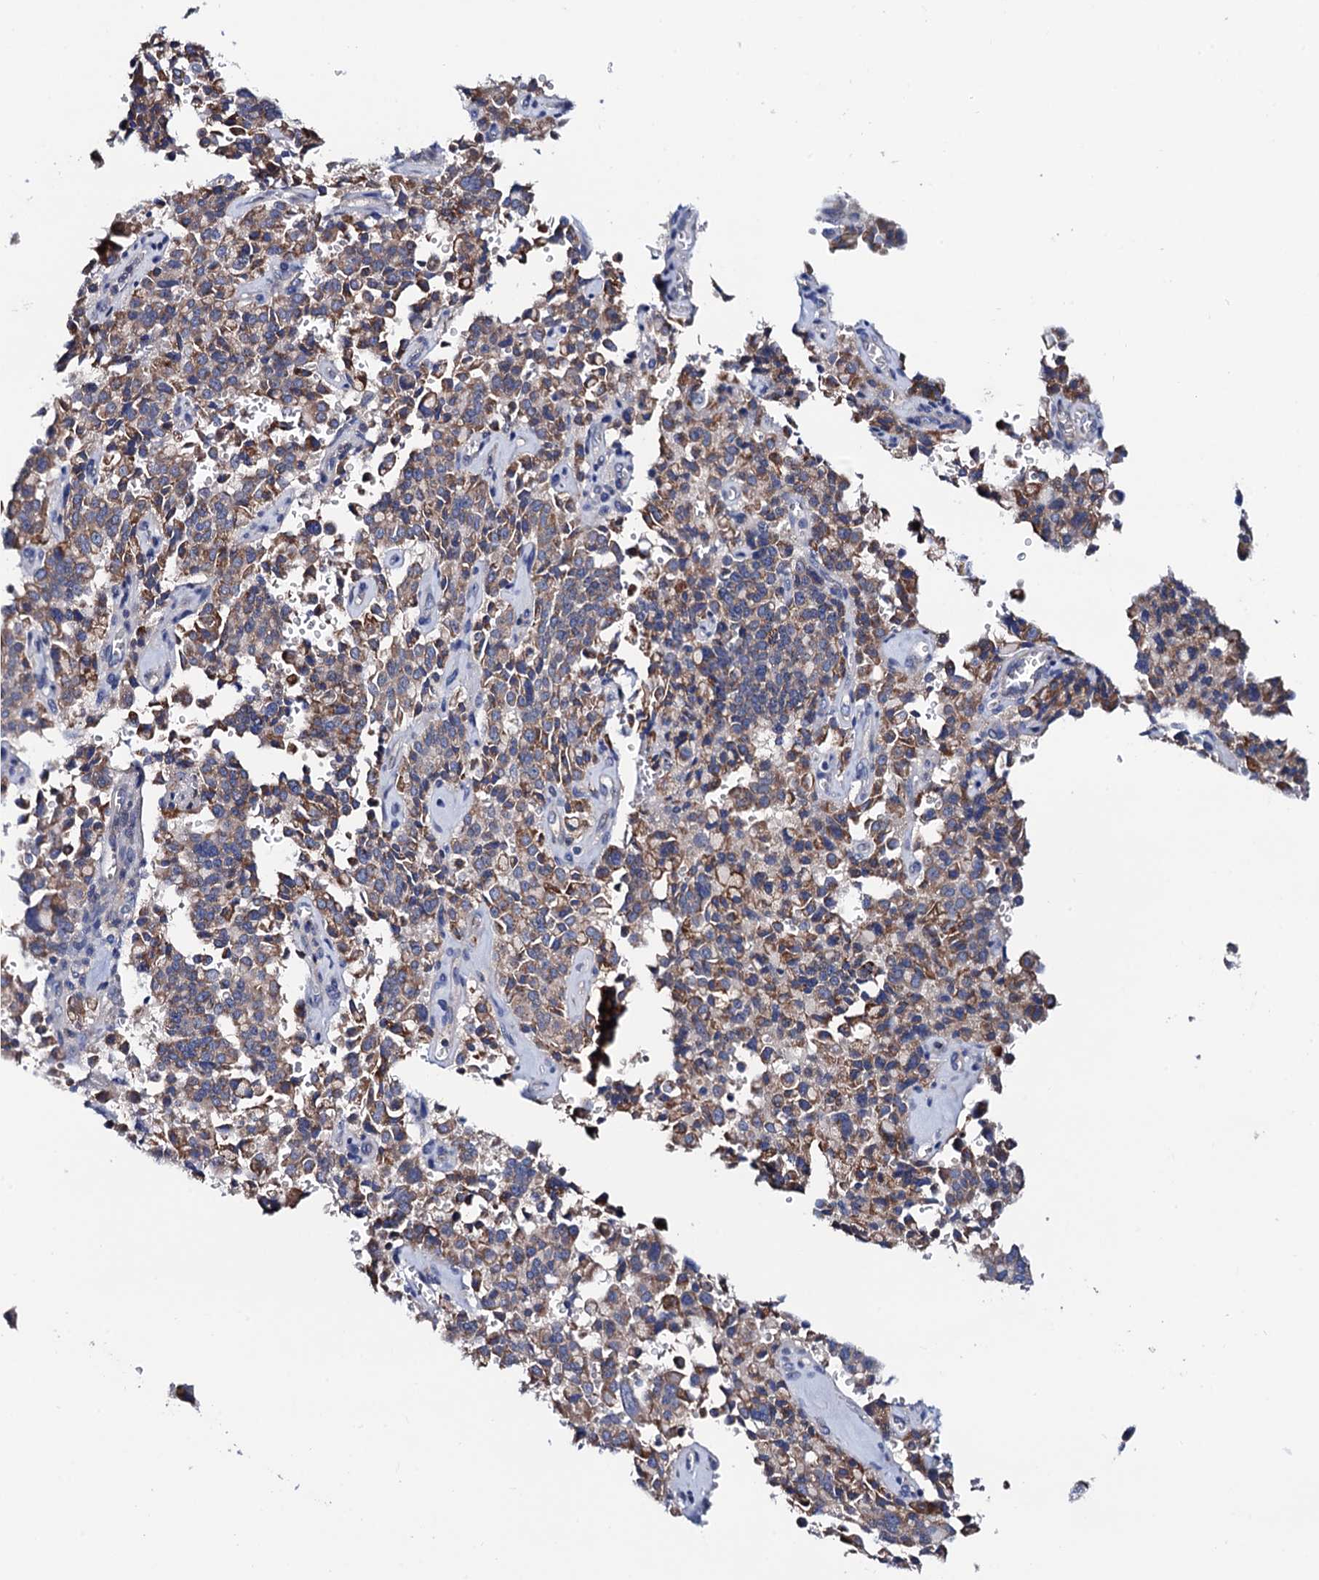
{"staining": {"intensity": "moderate", "quantity": "25%-75%", "location": "cytoplasmic/membranous"}, "tissue": "pancreatic cancer", "cell_type": "Tumor cells", "image_type": "cancer", "snomed": [{"axis": "morphology", "description": "Adenocarcinoma, NOS"}, {"axis": "topography", "description": "Pancreas"}], "caption": "This micrograph shows adenocarcinoma (pancreatic) stained with immunohistochemistry to label a protein in brown. The cytoplasmic/membranous of tumor cells show moderate positivity for the protein. Nuclei are counter-stained blue.", "gene": "MRPL48", "patient": {"sex": "male", "age": 65}}